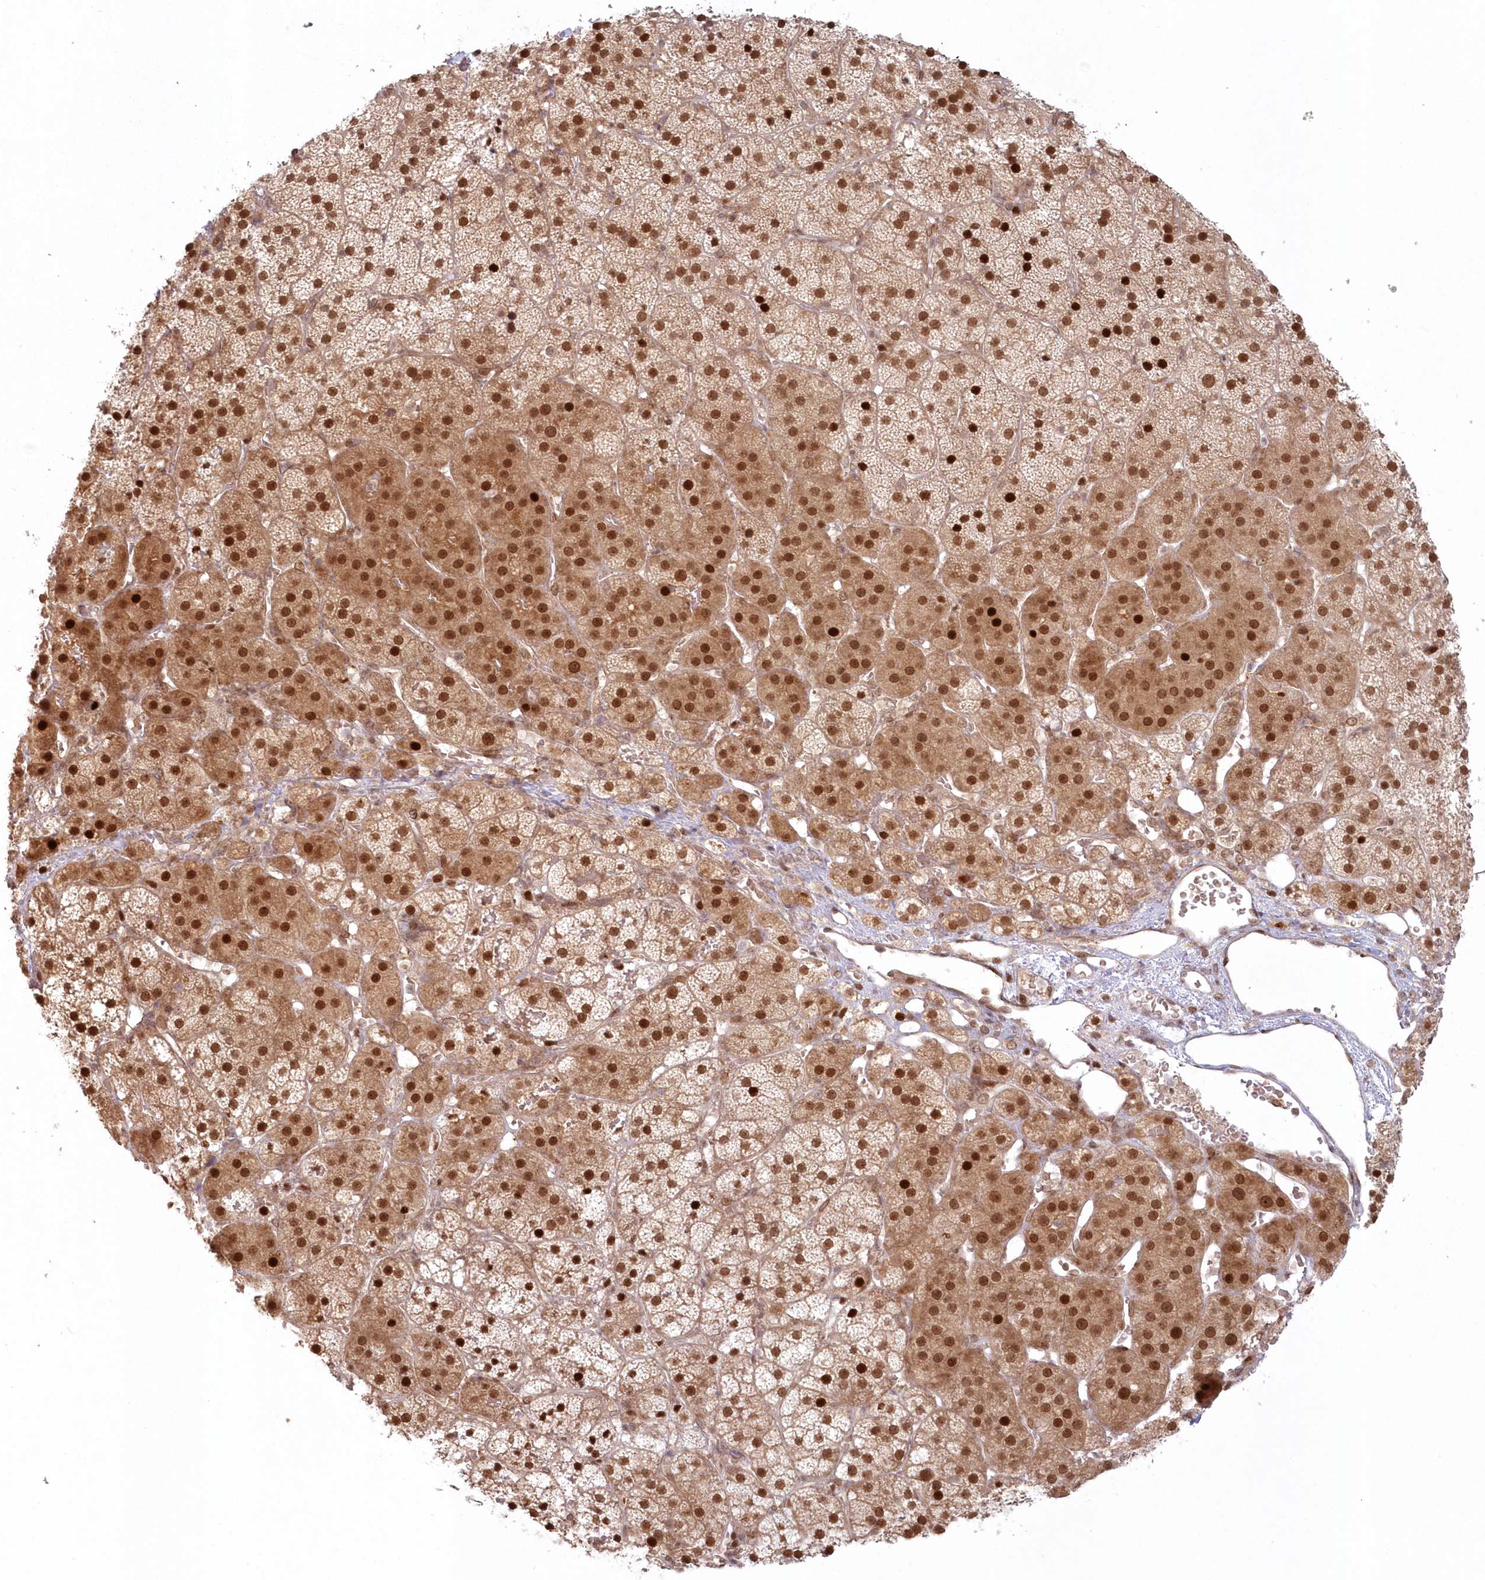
{"staining": {"intensity": "strong", "quantity": ">75%", "location": "cytoplasmic/membranous,nuclear"}, "tissue": "adrenal gland", "cell_type": "Glandular cells", "image_type": "normal", "snomed": [{"axis": "morphology", "description": "Normal tissue, NOS"}, {"axis": "topography", "description": "Adrenal gland"}], "caption": "Immunohistochemical staining of unremarkable human adrenal gland reveals high levels of strong cytoplasmic/membranous,nuclear expression in approximately >75% of glandular cells. (brown staining indicates protein expression, while blue staining denotes nuclei).", "gene": "TOGARAM2", "patient": {"sex": "female", "age": 44}}